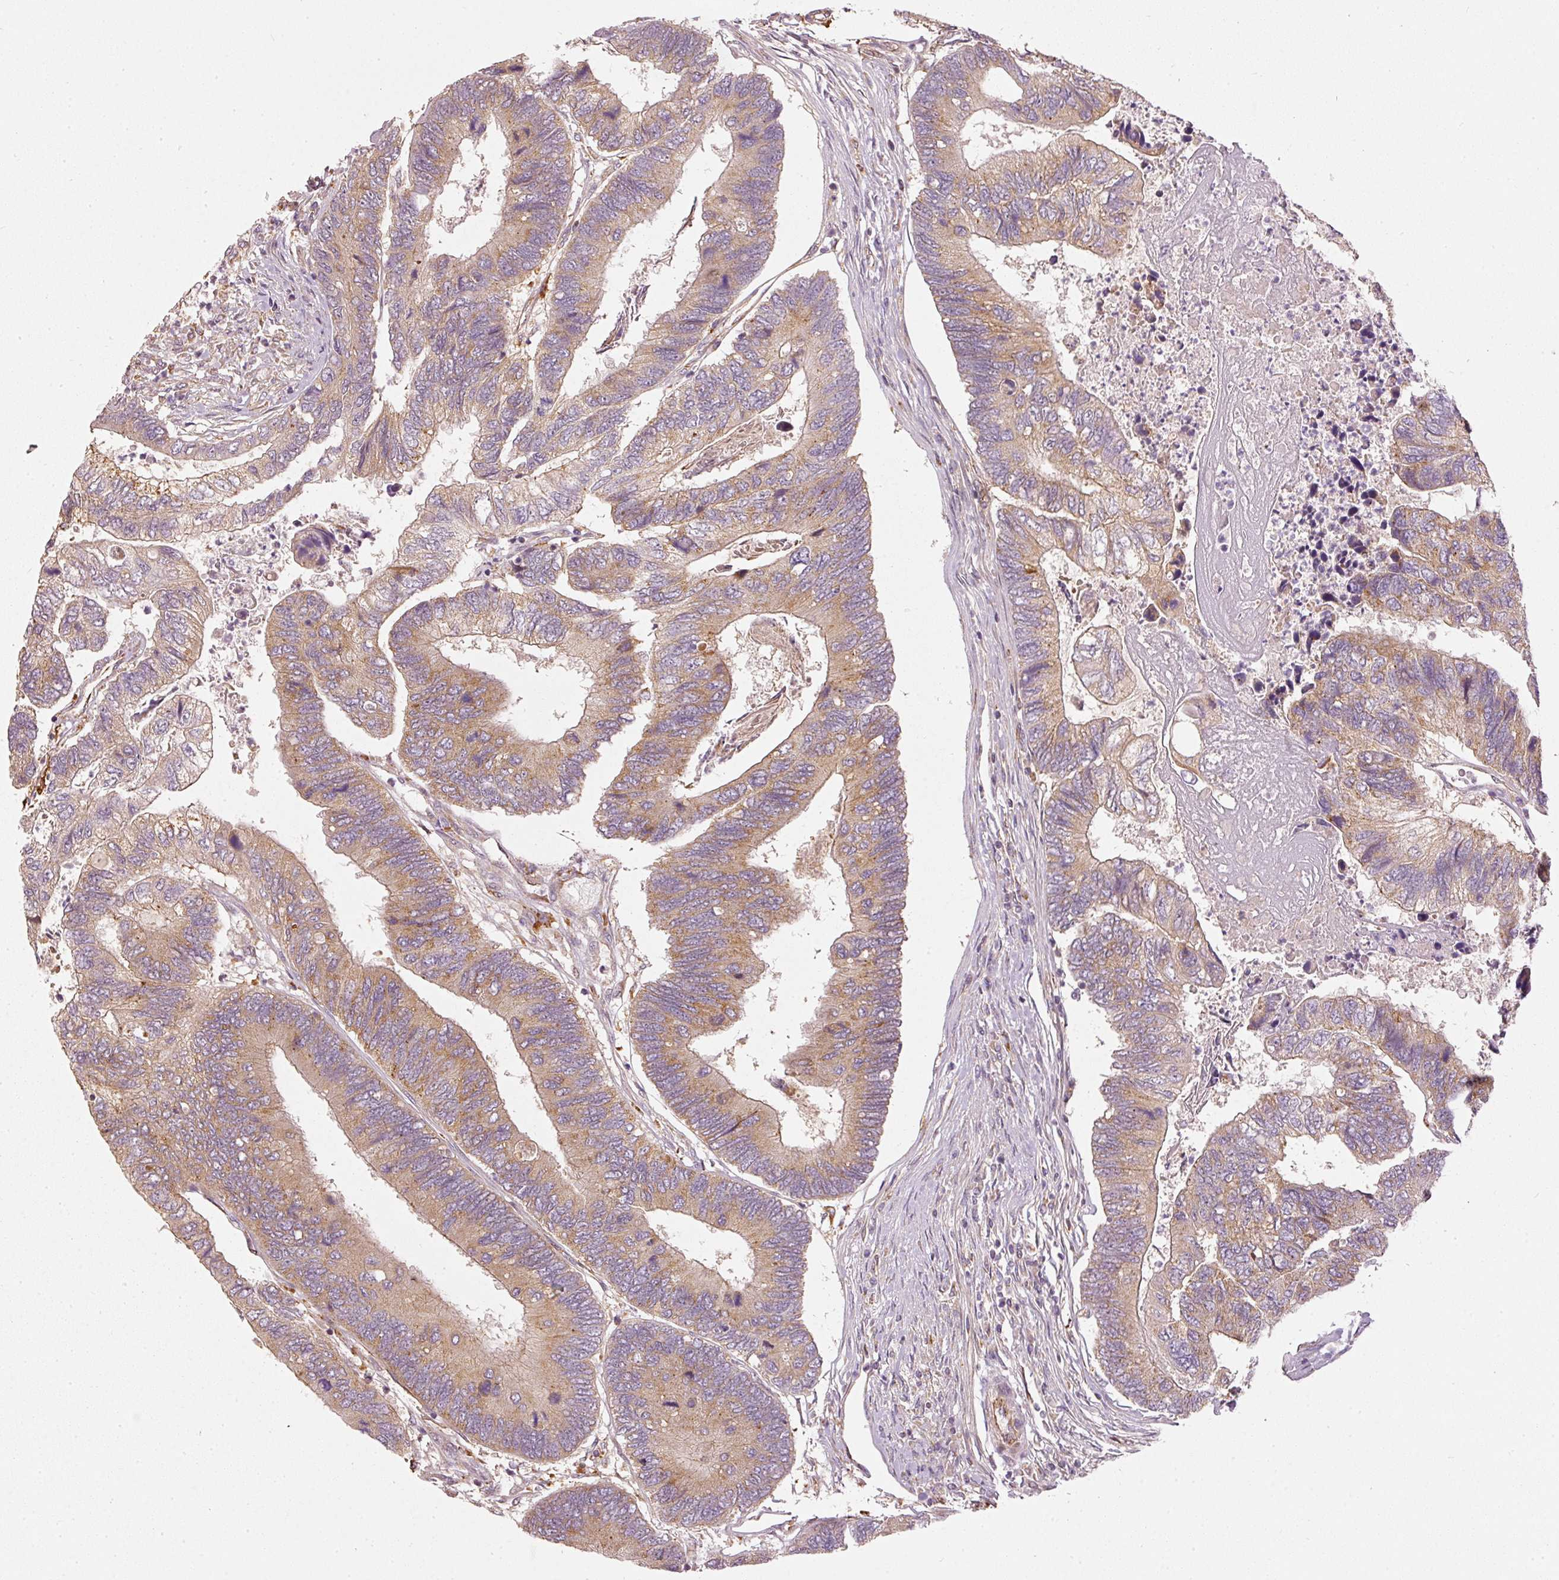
{"staining": {"intensity": "moderate", "quantity": ">75%", "location": "cytoplasmic/membranous"}, "tissue": "colorectal cancer", "cell_type": "Tumor cells", "image_type": "cancer", "snomed": [{"axis": "morphology", "description": "Adenocarcinoma, NOS"}, {"axis": "topography", "description": "Colon"}], "caption": "Colorectal cancer was stained to show a protein in brown. There is medium levels of moderate cytoplasmic/membranous staining in about >75% of tumor cells. (DAB (3,3'-diaminobenzidine) IHC, brown staining for protein, blue staining for nuclei).", "gene": "MTHFD1L", "patient": {"sex": "female", "age": 67}}